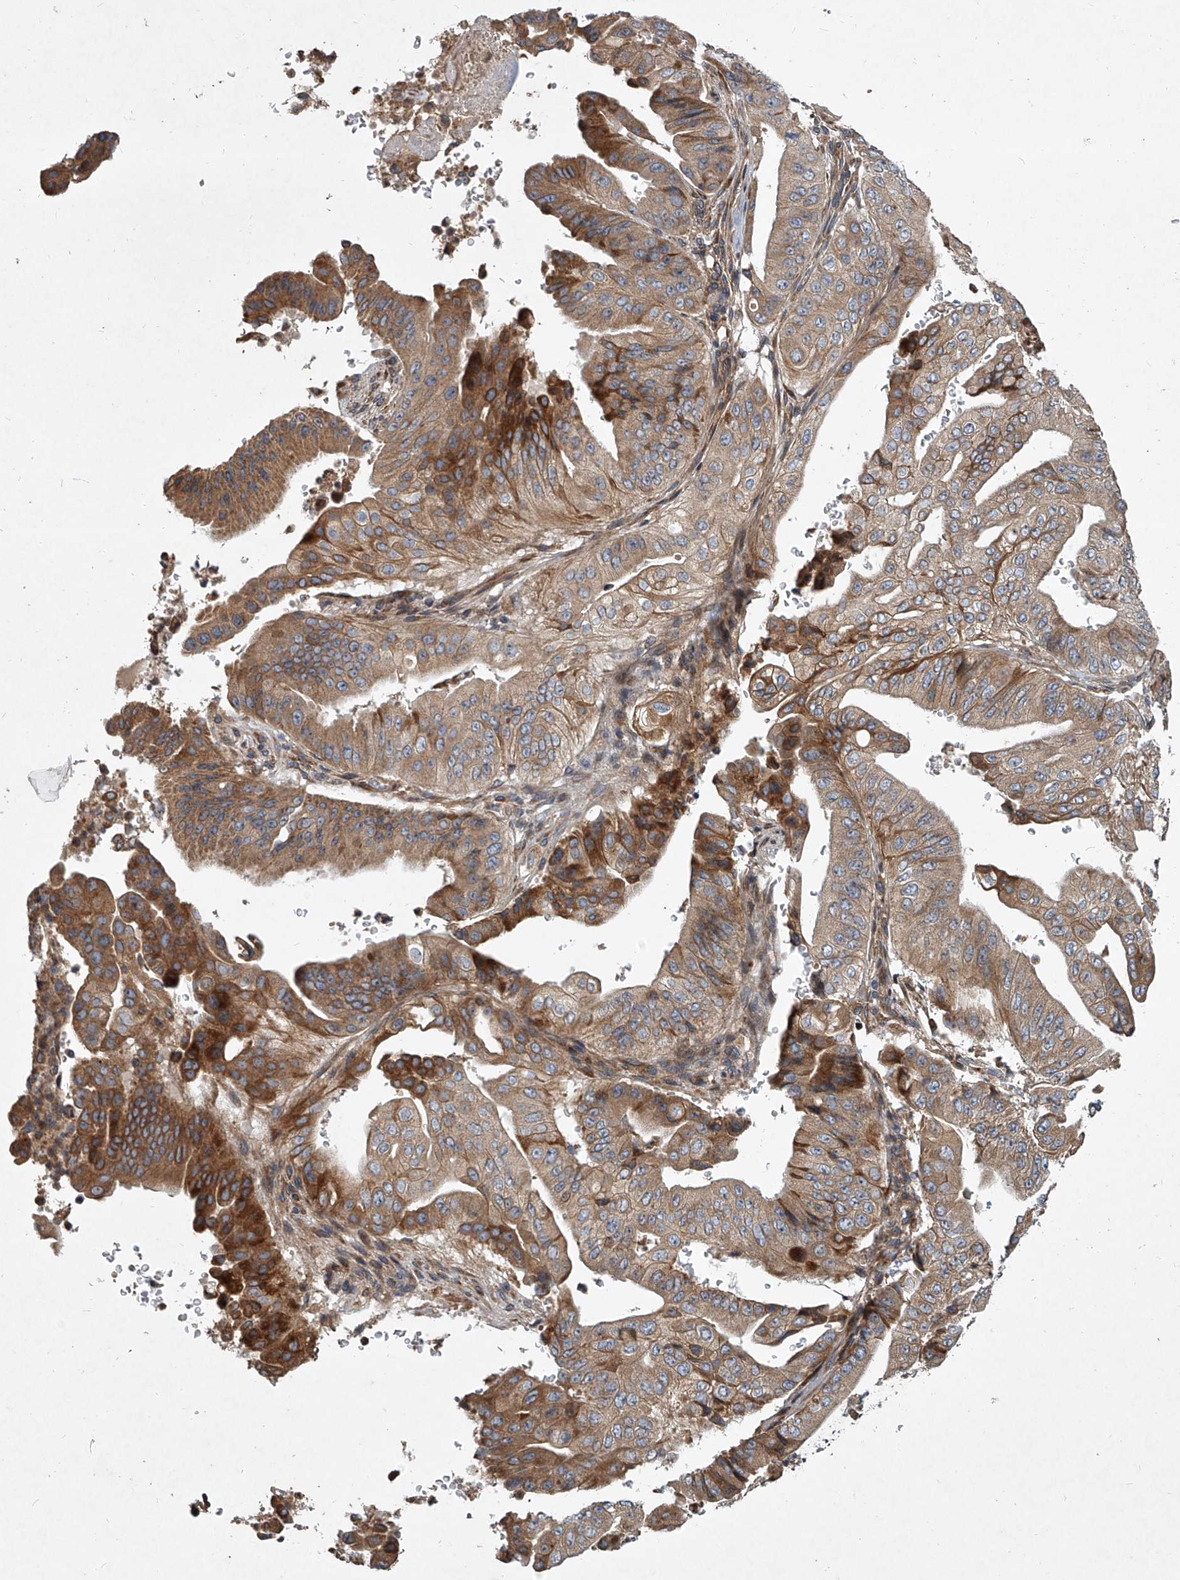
{"staining": {"intensity": "moderate", "quantity": ">75%", "location": "cytoplasmic/membranous"}, "tissue": "pancreatic cancer", "cell_type": "Tumor cells", "image_type": "cancer", "snomed": [{"axis": "morphology", "description": "Adenocarcinoma, NOS"}, {"axis": "topography", "description": "Pancreas"}], "caption": "The photomicrograph exhibits a brown stain indicating the presence of a protein in the cytoplasmic/membranous of tumor cells in adenocarcinoma (pancreatic).", "gene": "EVA1C", "patient": {"sex": "female", "age": 77}}